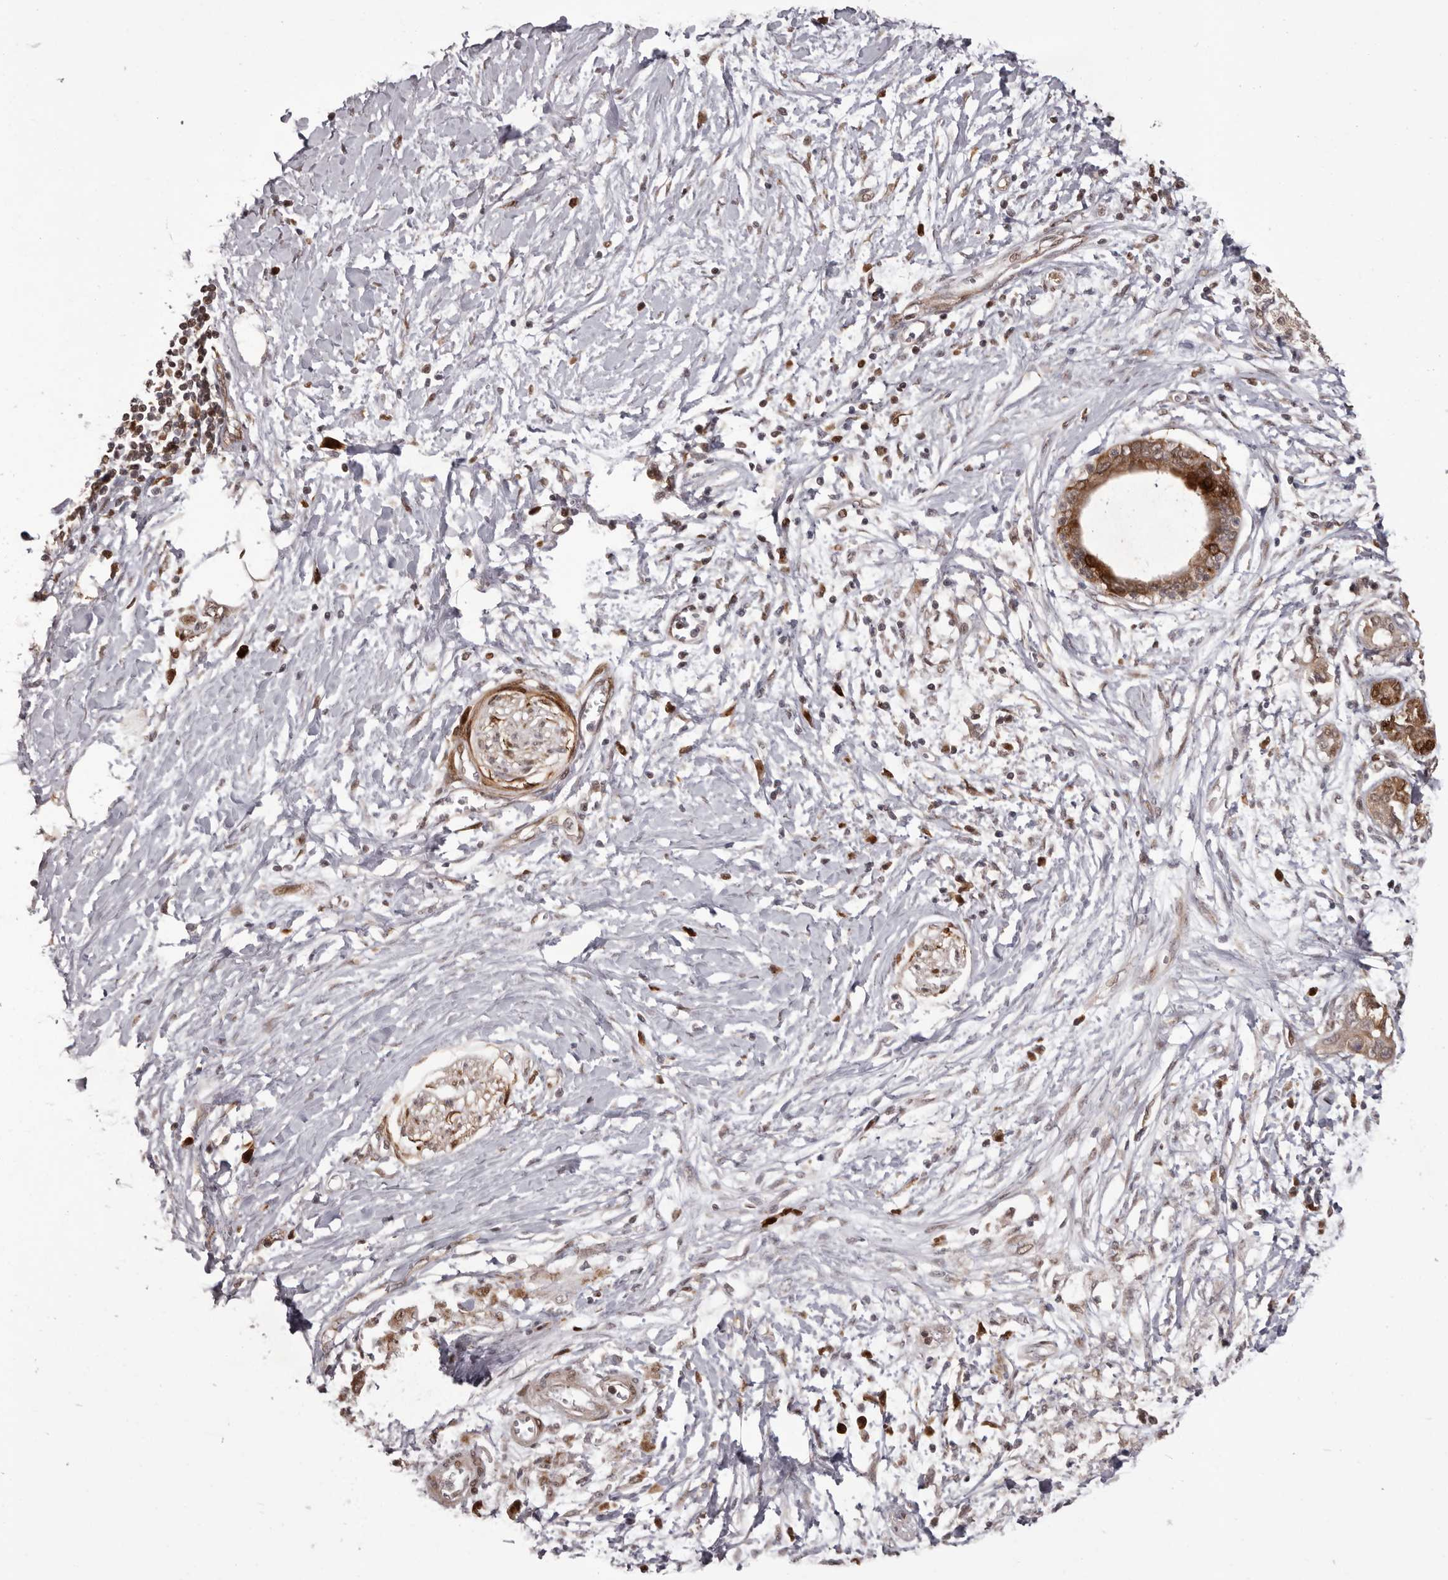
{"staining": {"intensity": "moderate", "quantity": ">75%", "location": "cytoplasmic/membranous"}, "tissue": "pancreatic cancer", "cell_type": "Tumor cells", "image_type": "cancer", "snomed": [{"axis": "morphology", "description": "Normal tissue, NOS"}, {"axis": "morphology", "description": "Adenocarcinoma, NOS"}, {"axis": "topography", "description": "Pancreas"}, {"axis": "topography", "description": "Peripheral nerve tissue"}], "caption": "Protein staining of pancreatic cancer (adenocarcinoma) tissue reveals moderate cytoplasmic/membranous positivity in approximately >75% of tumor cells.", "gene": "GFOD1", "patient": {"sex": "male", "age": 59}}